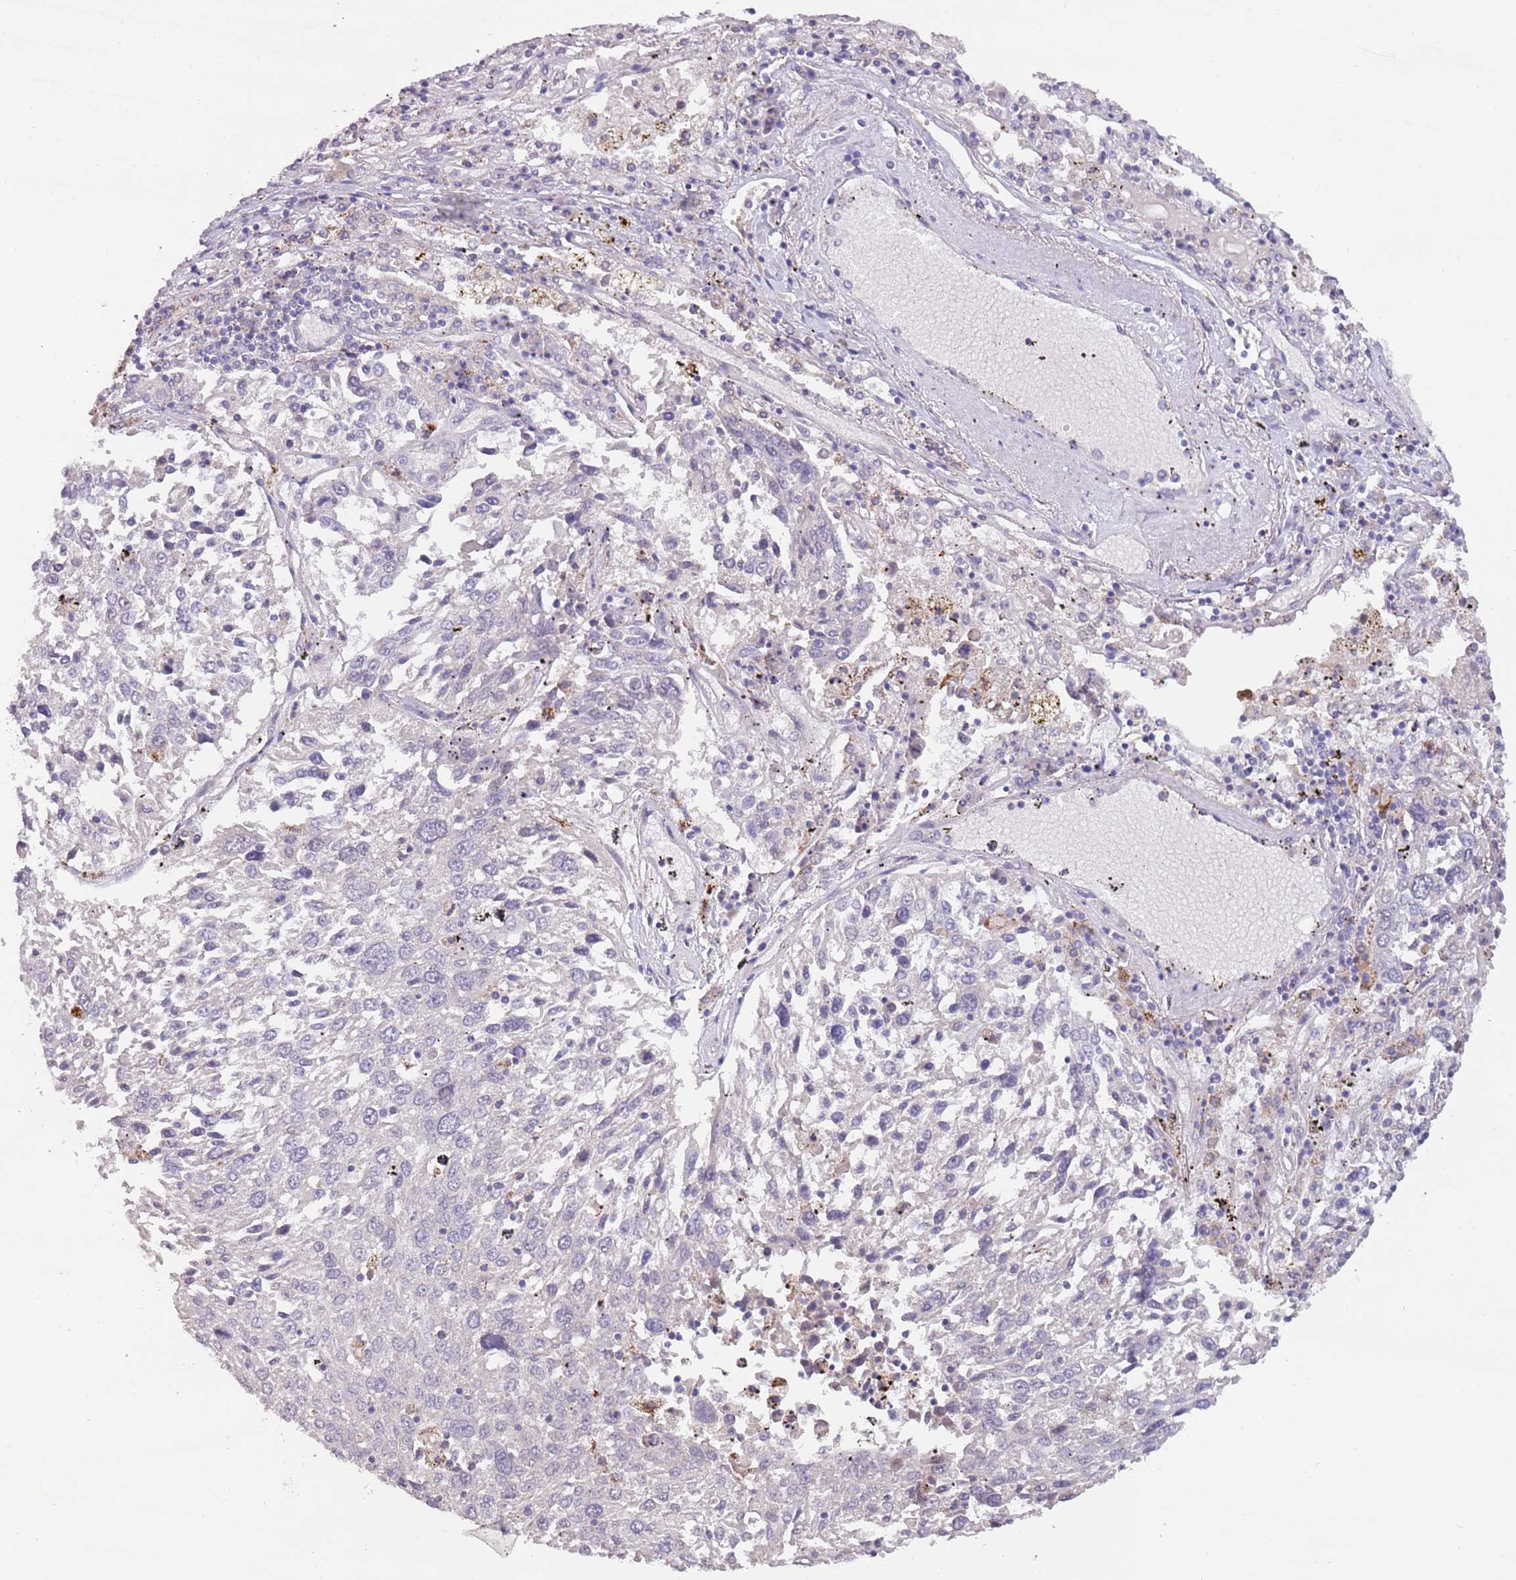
{"staining": {"intensity": "negative", "quantity": "none", "location": "none"}, "tissue": "lung cancer", "cell_type": "Tumor cells", "image_type": "cancer", "snomed": [{"axis": "morphology", "description": "Squamous cell carcinoma, NOS"}, {"axis": "topography", "description": "Lung"}], "caption": "A high-resolution micrograph shows IHC staining of lung cancer, which demonstrates no significant expression in tumor cells.", "gene": "ZNF658", "patient": {"sex": "male", "age": 65}}